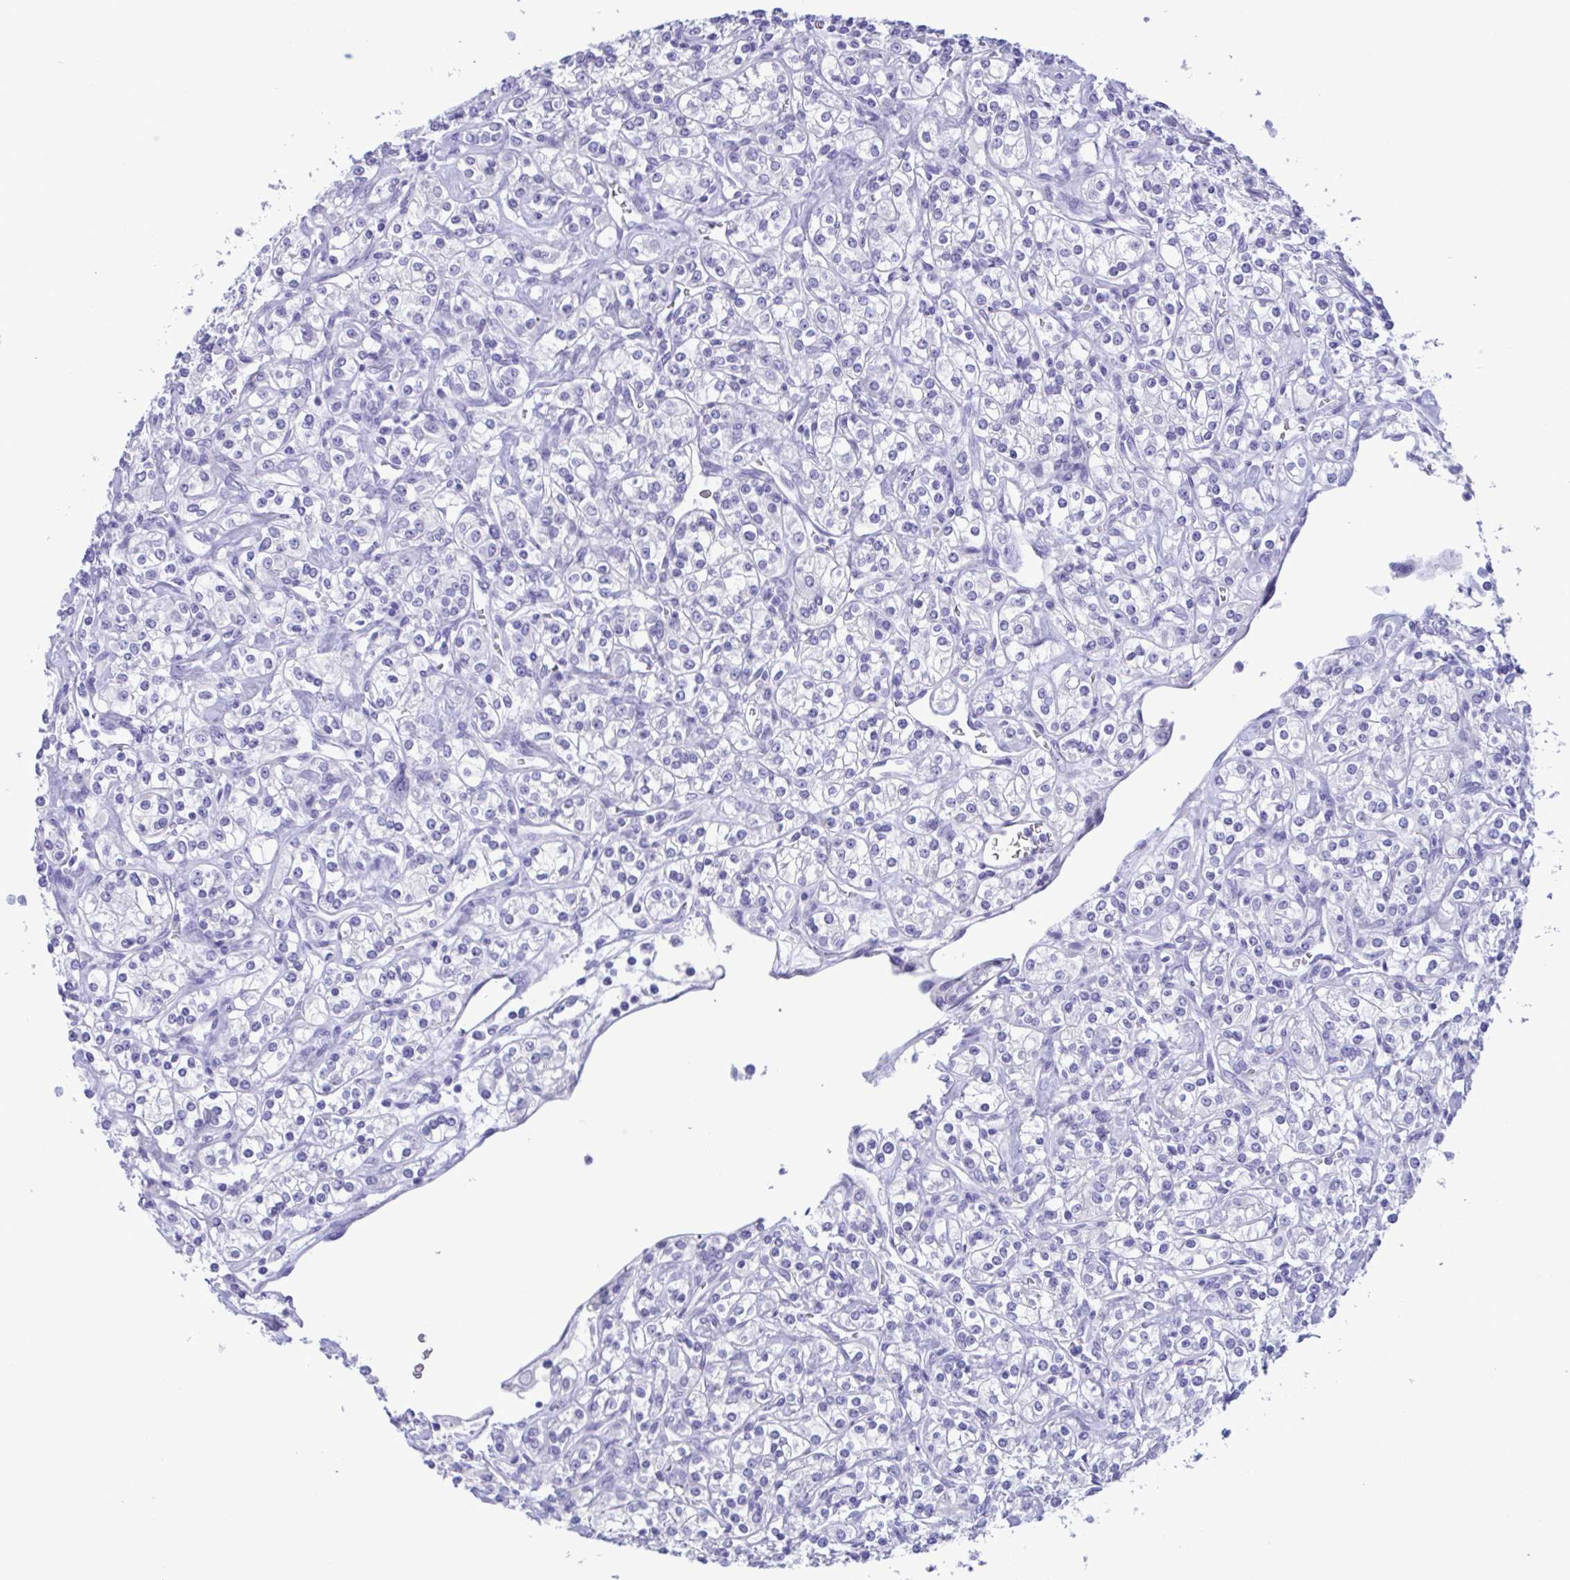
{"staining": {"intensity": "negative", "quantity": "none", "location": "none"}, "tissue": "renal cancer", "cell_type": "Tumor cells", "image_type": "cancer", "snomed": [{"axis": "morphology", "description": "Adenocarcinoma, NOS"}, {"axis": "topography", "description": "Kidney"}], "caption": "Image shows no protein positivity in tumor cells of renal adenocarcinoma tissue.", "gene": "TSPY2", "patient": {"sex": "male", "age": 77}}